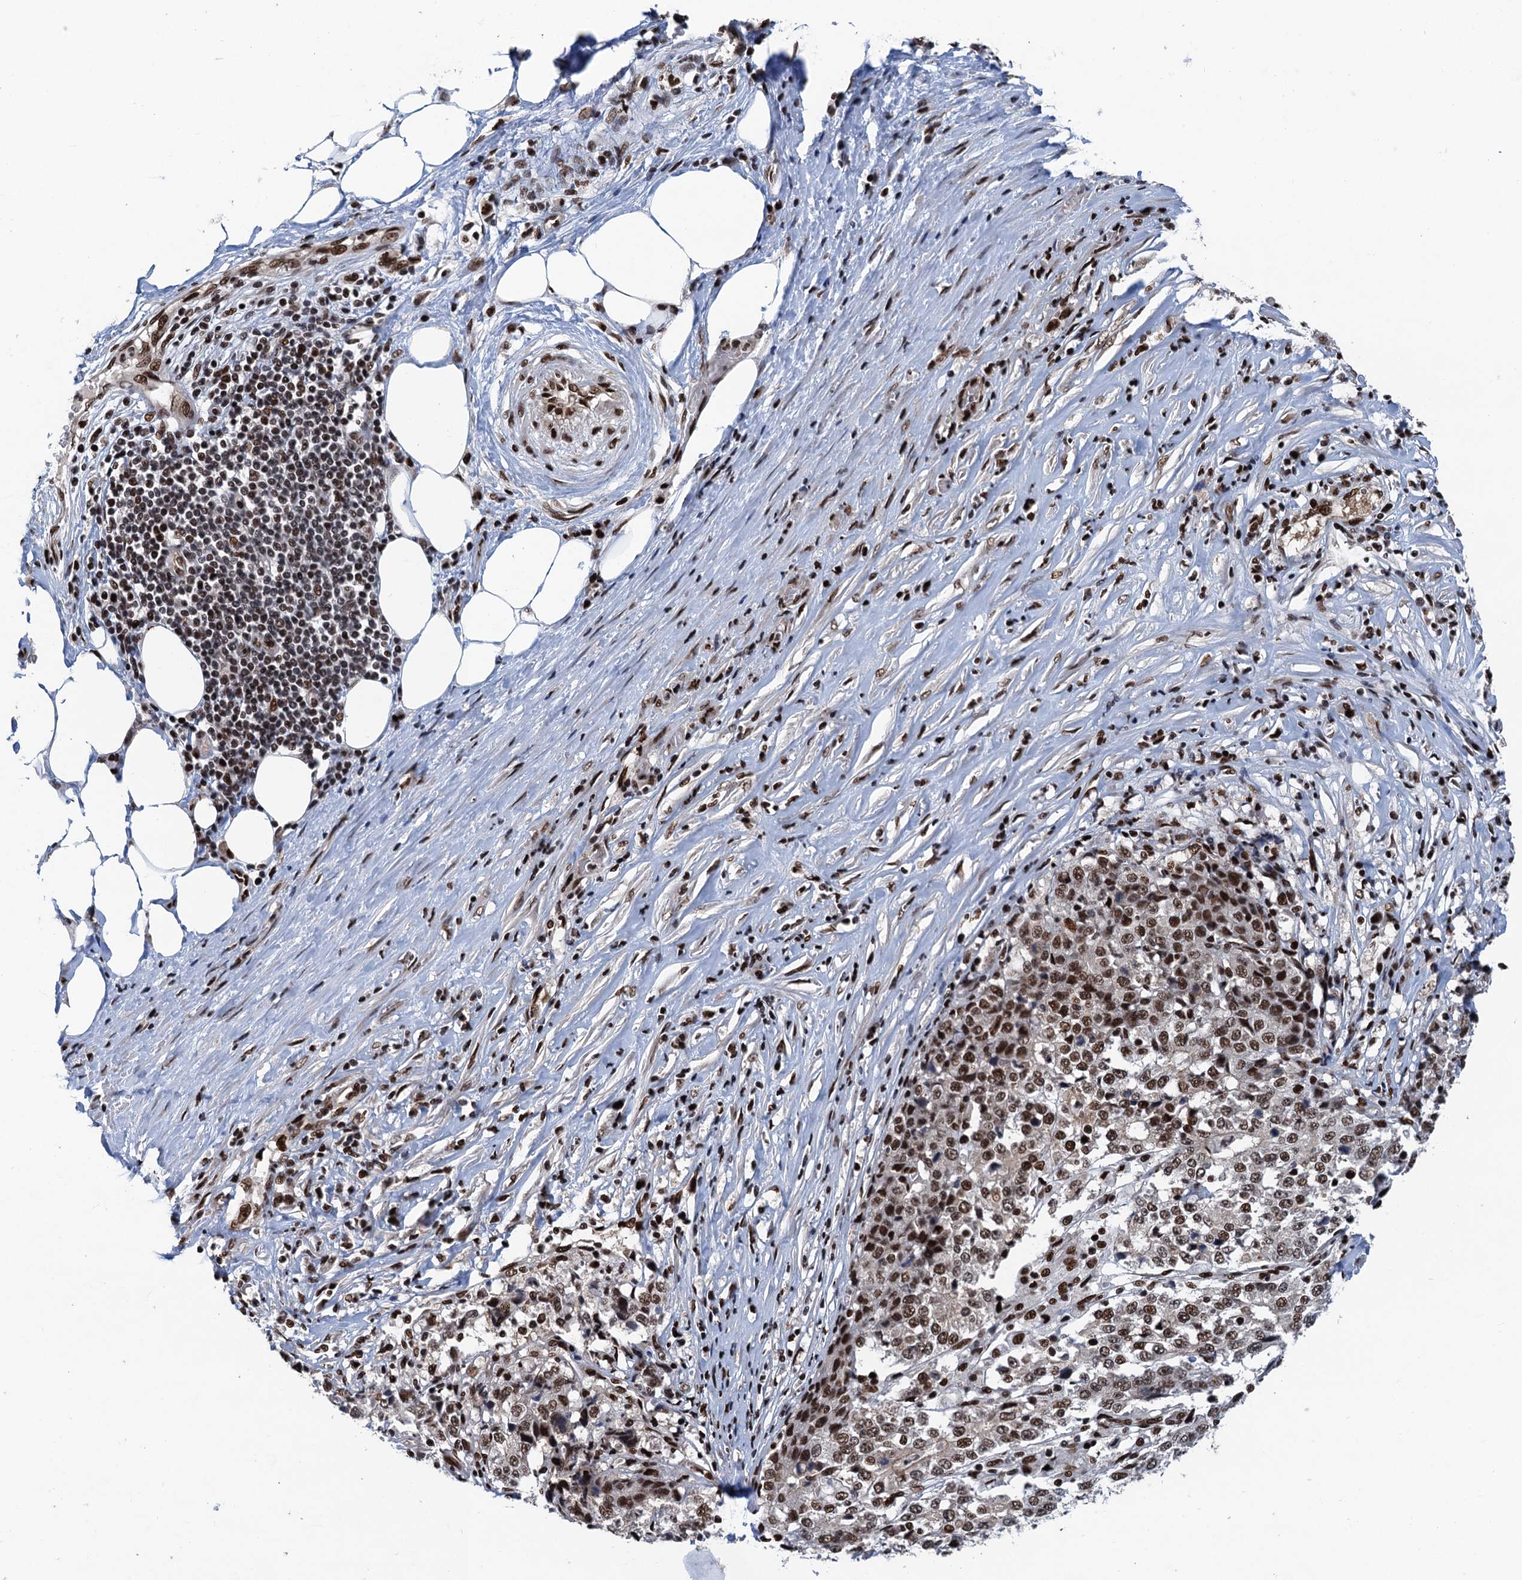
{"staining": {"intensity": "moderate", "quantity": ">75%", "location": "nuclear"}, "tissue": "stomach cancer", "cell_type": "Tumor cells", "image_type": "cancer", "snomed": [{"axis": "morphology", "description": "Adenocarcinoma, NOS"}, {"axis": "topography", "description": "Stomach"}], "caption": "Immunohistochemical staining of human stomach cancer (adenocarcinoma) exhibits medium levels of moderate nuclear expression in about >75% of tumor cells. (Stains: DAB in brown, nuclei in blue, Microscopy: brightfield microscopy at high magnification).", "gene": "PPP4R1", "patient": {"sex": "male", "age": 59}}